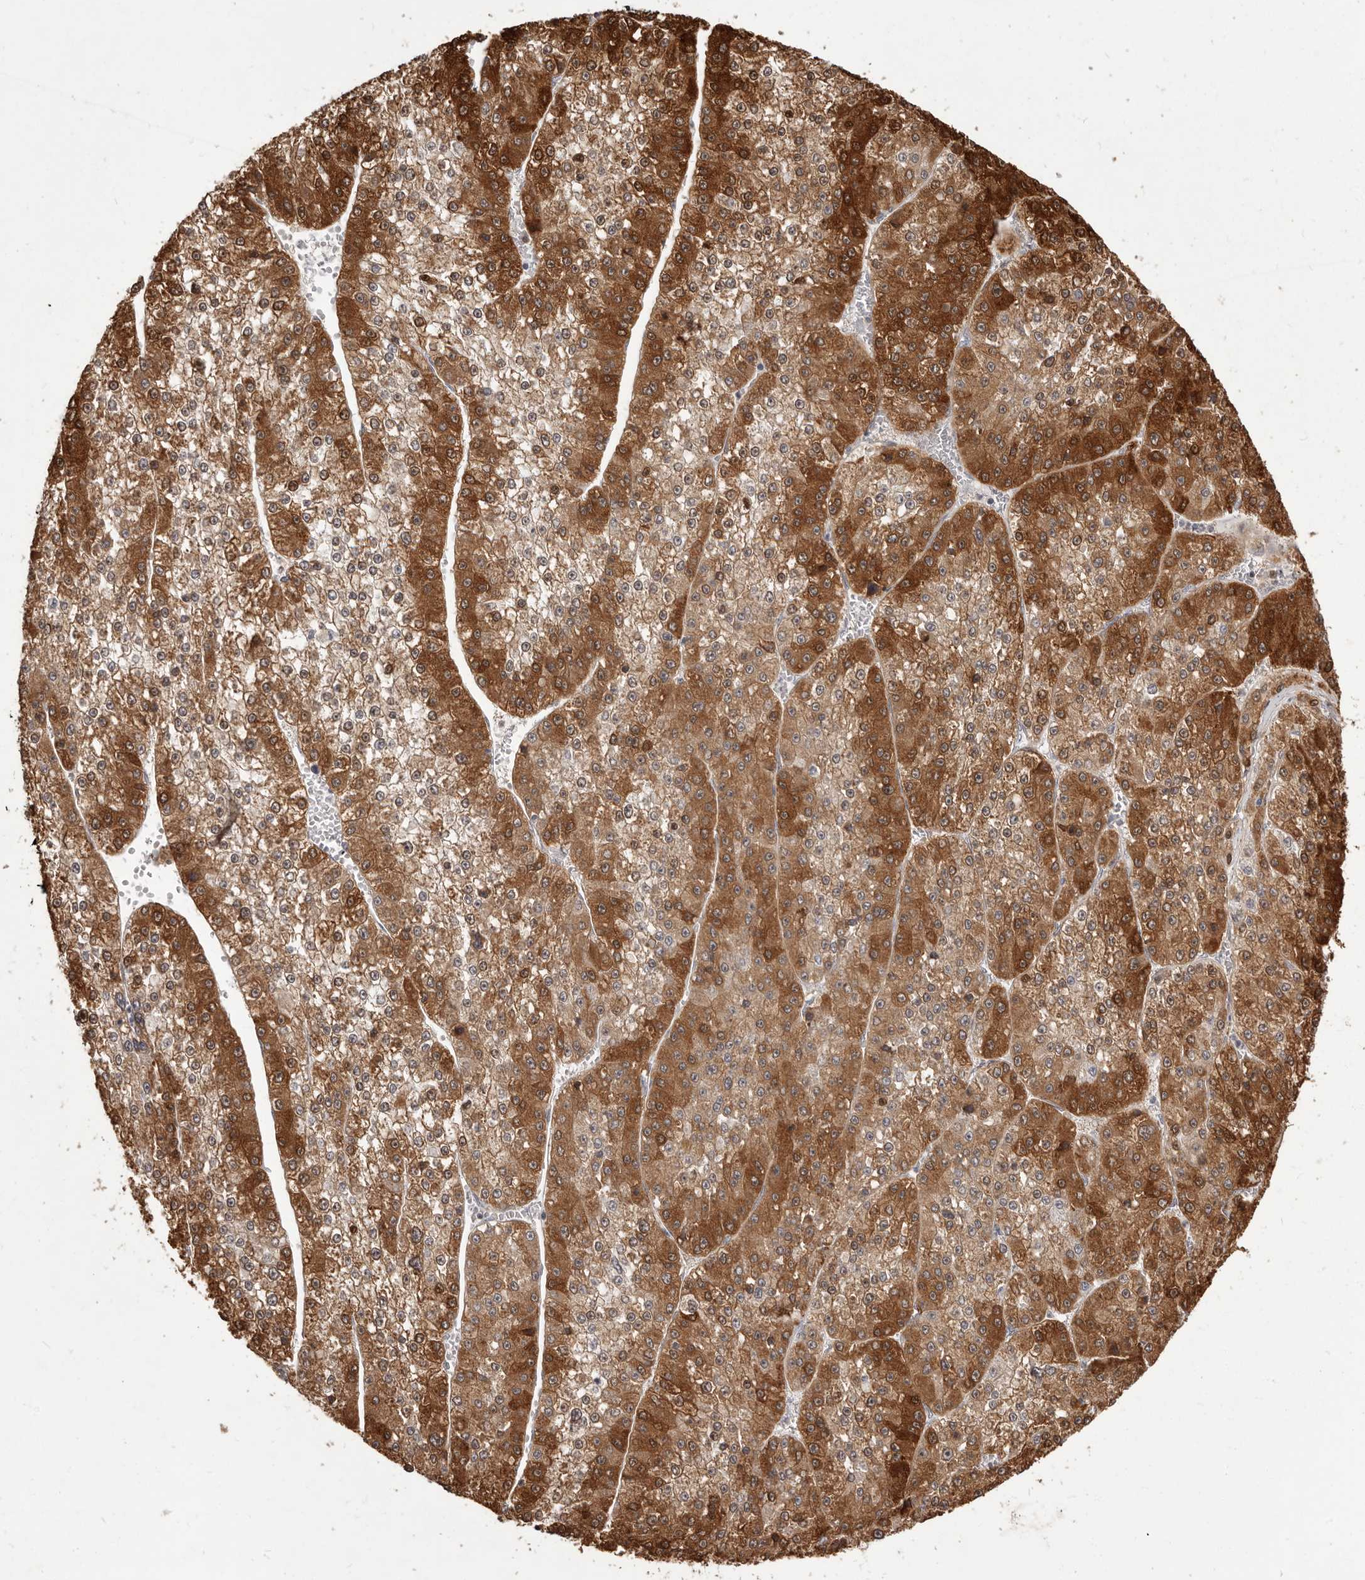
{"staining": {"intensity": "moderate", "quantity": ">75%", "location": "cytoplasmic/membranous"}, "tissue": "liver cancer", "cell_type": "Tumor cells", "image_type": "cancer", "snomed": [{"axis": "morphology", "description": "Carcinoma, Hepatocellular, NOS"}, {"axis": "topography", "description": "Liver"}], "caption": "This is an image of immunohistochemistry (IHC) staining of hepatocellular carcinoma (liver), which shows moderate expression in the cytoplasmic/membranous of tumor cells.", "gene": "GFOD1", "patient": {"sex": "female", "age": 73}}